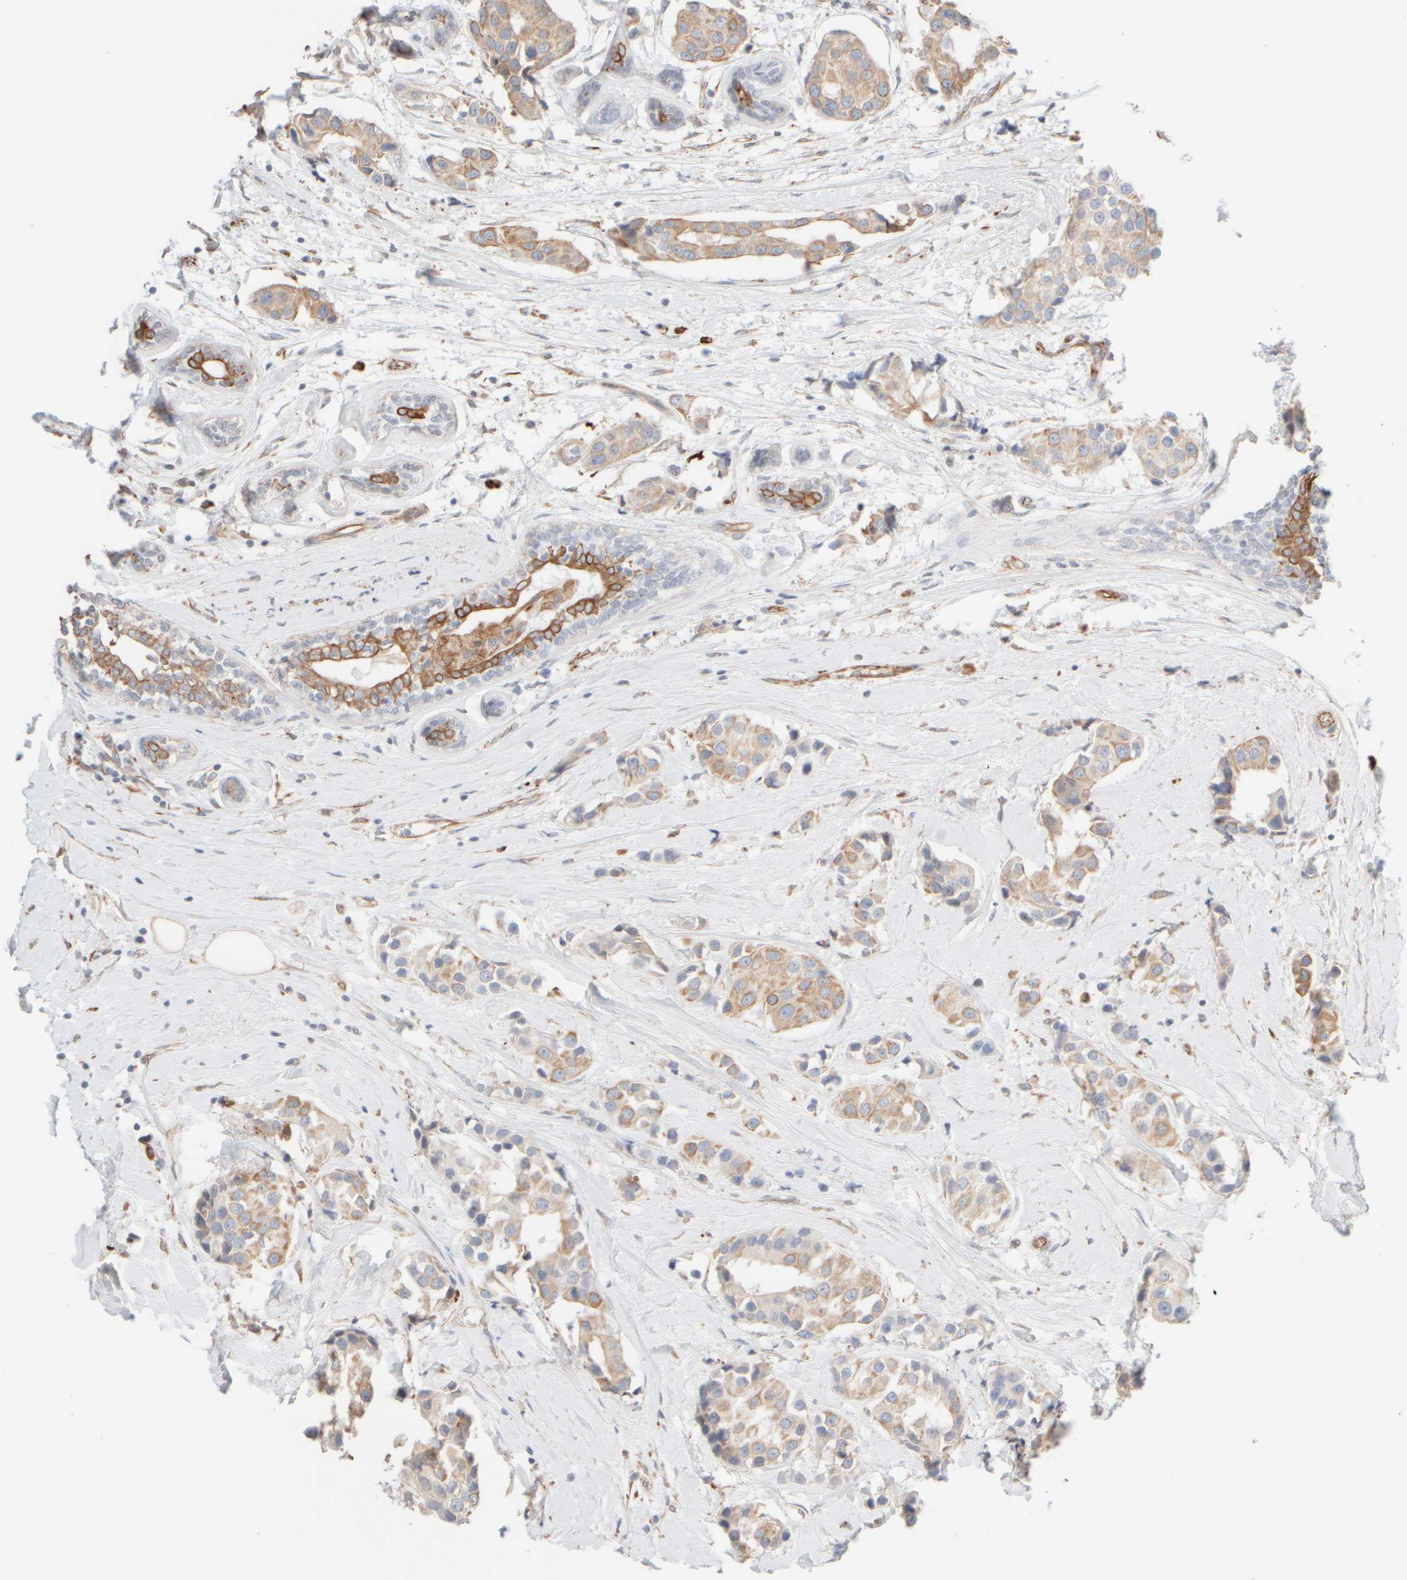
{"staining": {"intensity": "moderate", "quantity": ">75%", "location": "cytoplasmic/membranous"}, "tissue": "breast cancer", "cell_type": "Tumor cells", "image_type": "cancer", "snomed": [{"axis": "morphology", "description": "Normal tissue, NOS"}, {"axis": "morphology", "description": "Duct carcinoma"}, {"axis": "topography", "description": "Breast"}], "caption": "A brown stain shows moderate cytoplasmic/membranous staining of a protein in human breast cancer tumor cells.", "gene": "KRT15", "patient": {"sex": "female", "age": 39}}